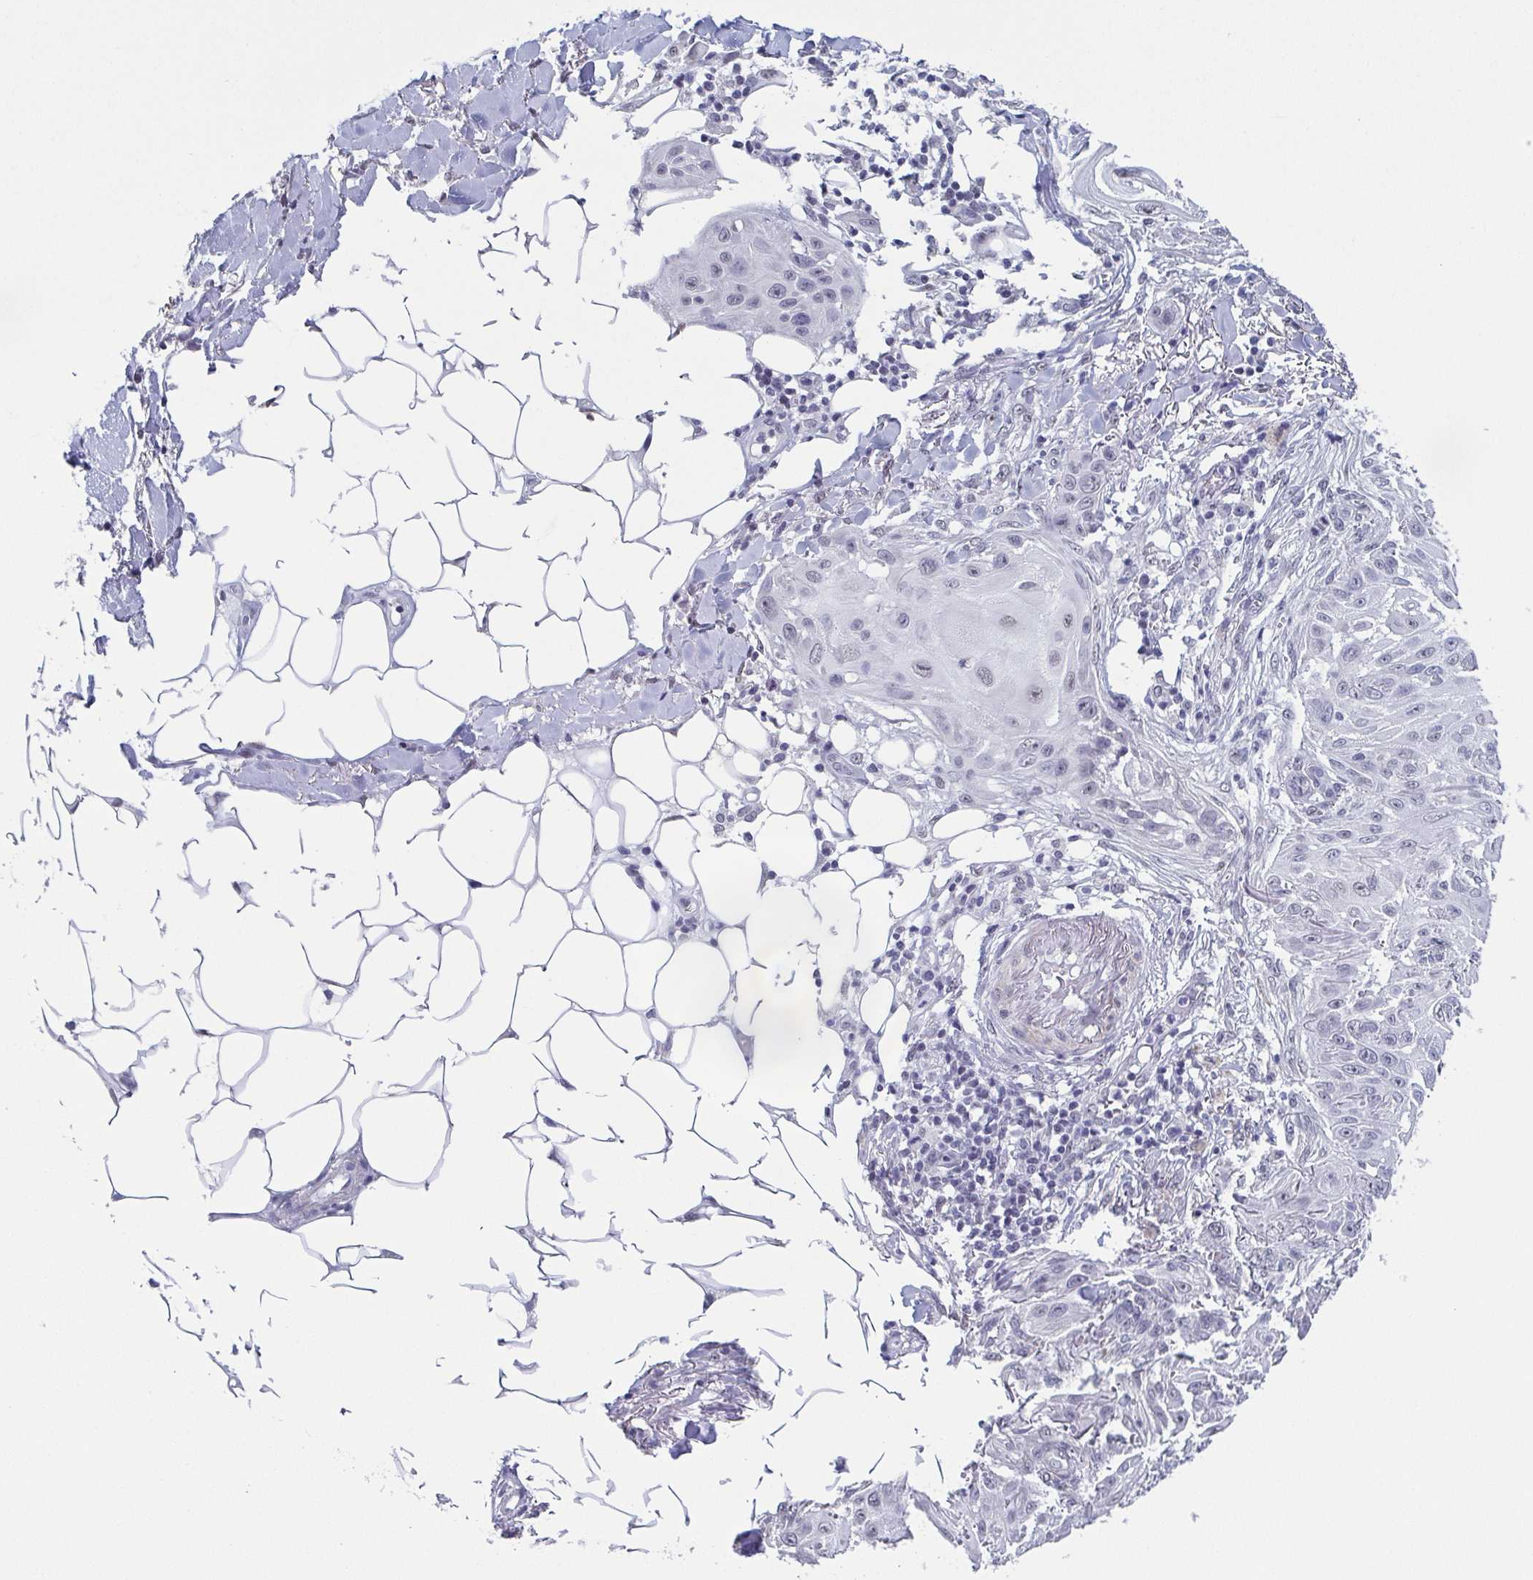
{"staining": {"intensity": "negative", "quantity": "none", "location": "none"}, "tissue": "skin cancer", "cell_type": "Tumor cells", "image_type": "cancer", "snomed": [{"axis": "morphology", "description": "Squamous cell carcinoma, NOS"}, {"axis": "topography", "description": "Skin"}], "caption": "DAB immunohistochemical staining of human skin squamous cell carcinoma shows no significant staining in tumor cells.", "gene": "TMEM92", "patient": {"sex": "female", "age": 91}}